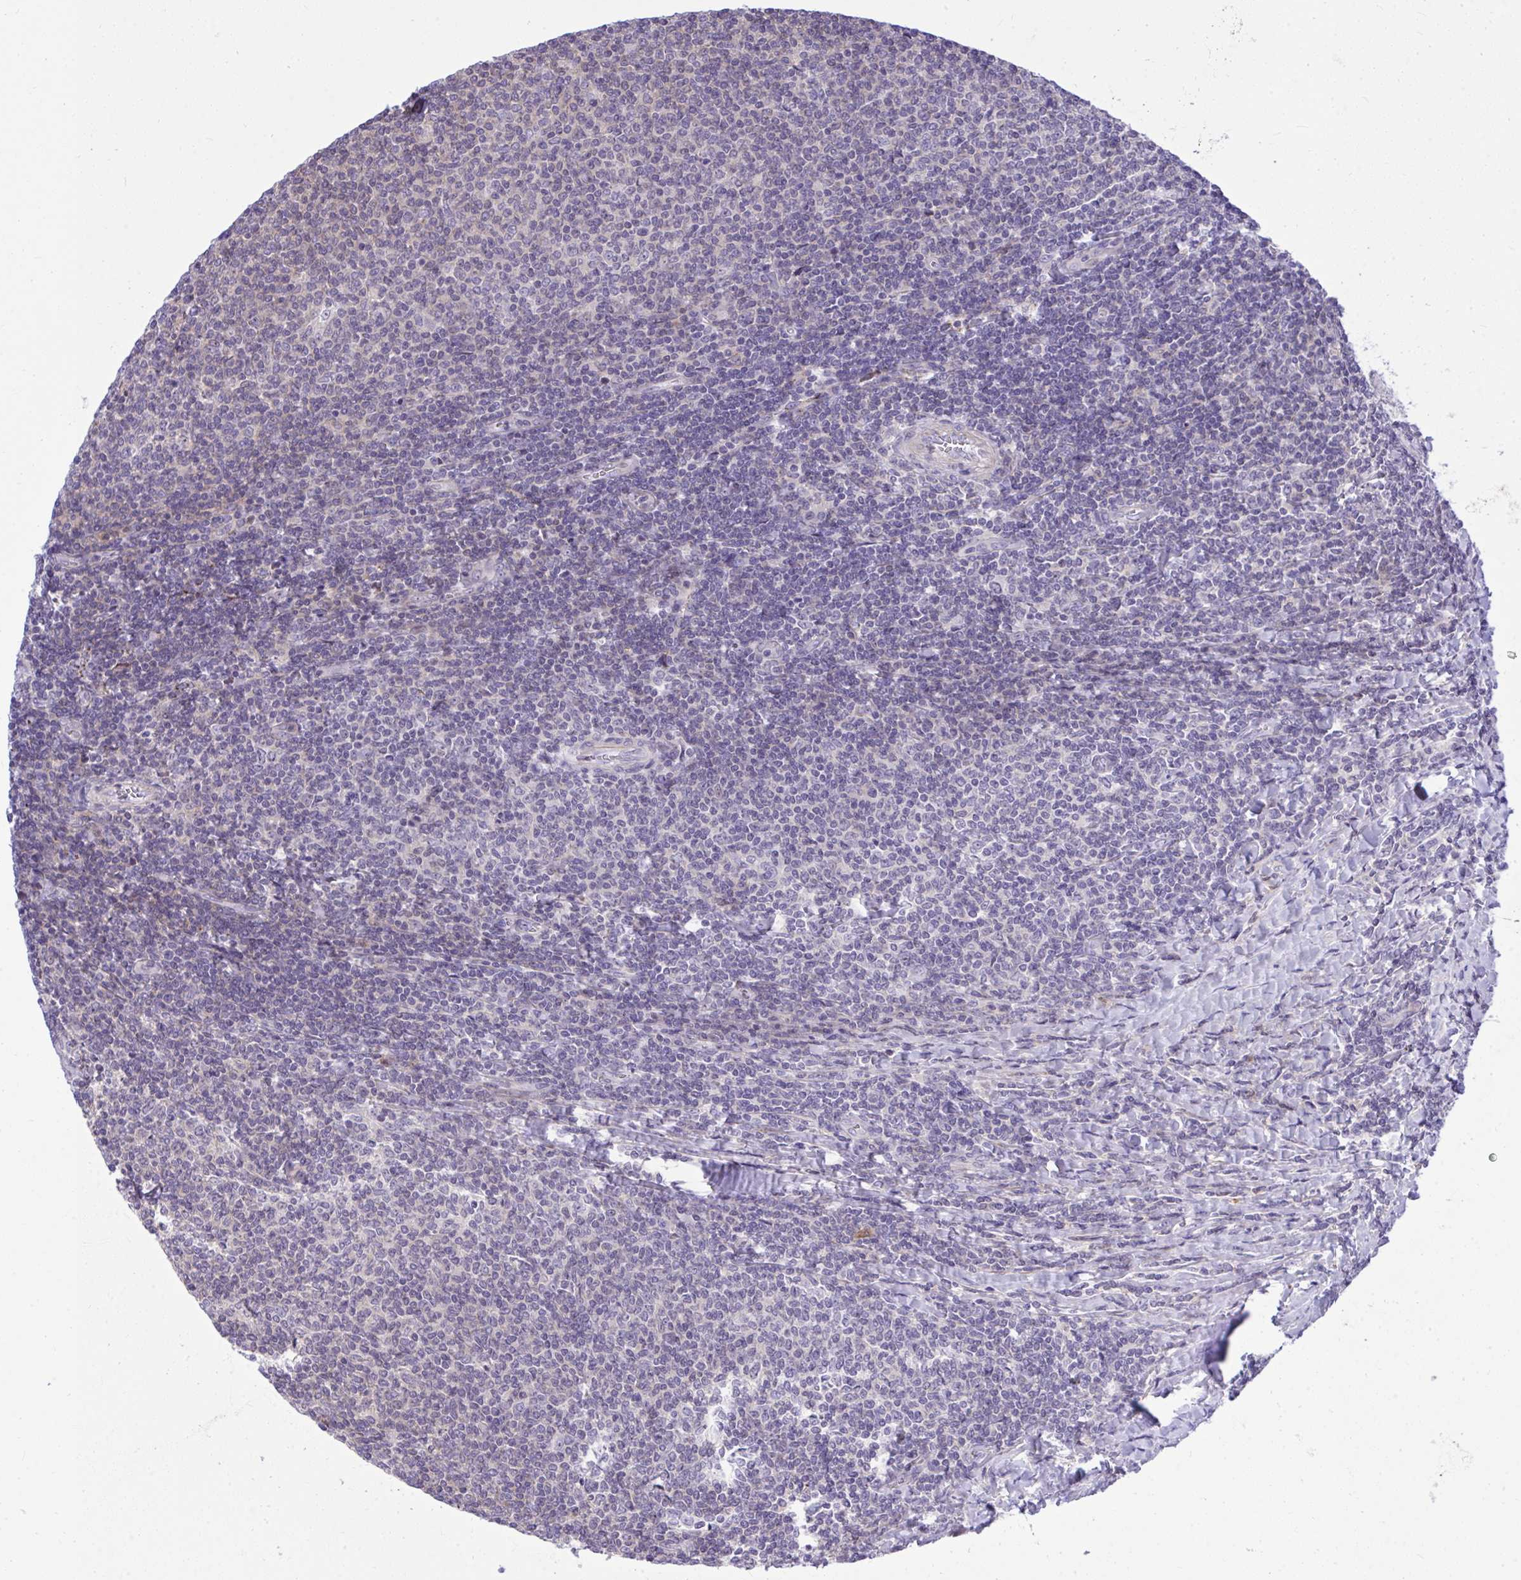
{"staining": {"intensity": "negative", "quantity": "none", "location": "none"}, "tissue": "lymphoma", "cell_type": "Tumor cells", "image_type": "cancer", "snomed": [{"axis": "morphology", "description": "Malignant lymphoma, non-Hodgkin's type, Low grade"}, {"axis": "topography", "description": "Lymph node"}], "caption": "An IHC image of lymphoma is shown. There is no staining in tumor cells of lymphoma. Nuclei are stained in blue.", "gene": "GRK4", "patient": {"sex": "male", "age": 52}}